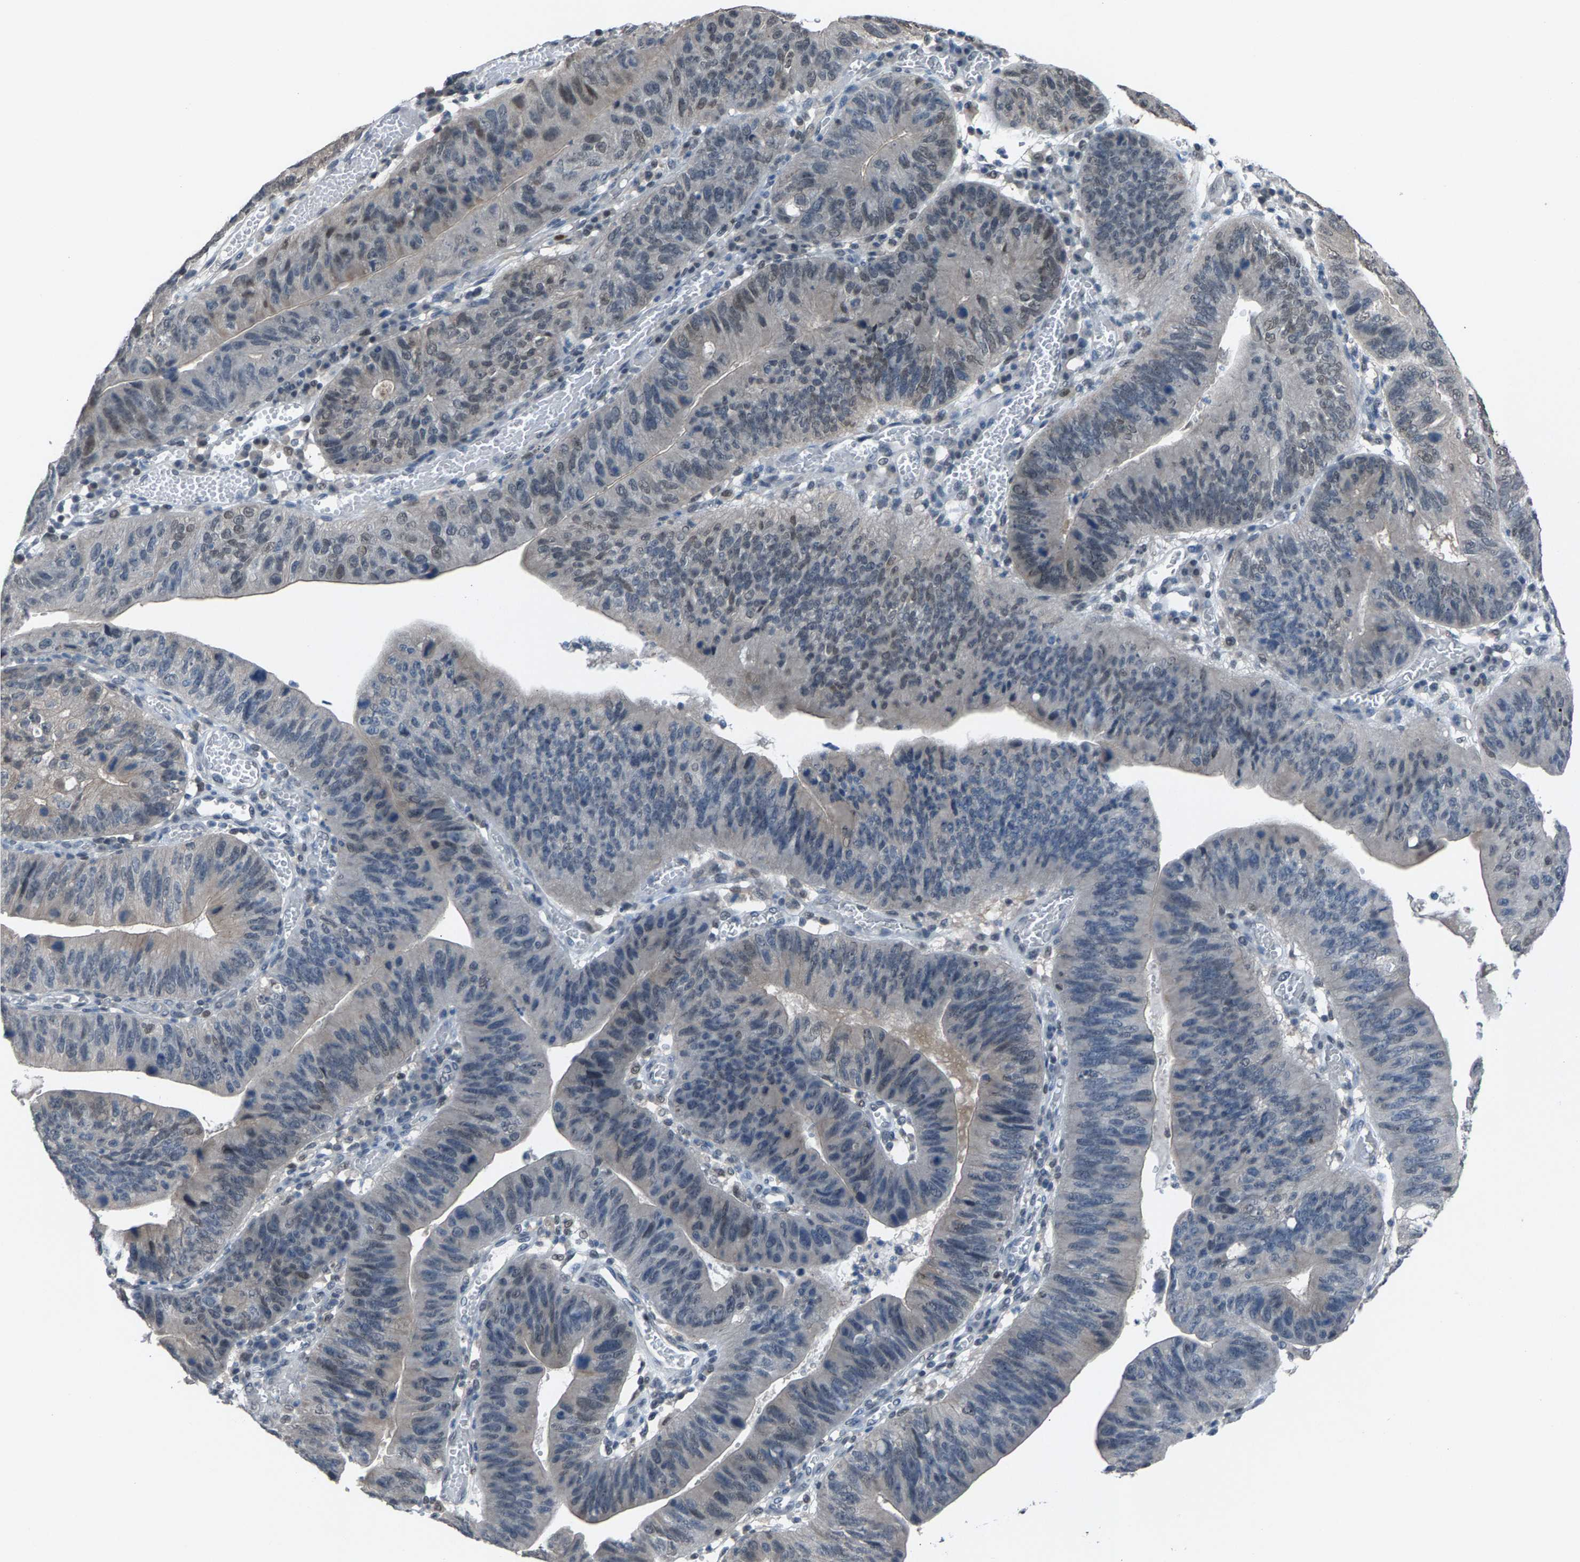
{"staining": {"intensity": "weak", "quantity": "<25%", "location": "nuclear"}, "tissue": "stomach cancer", "cell_type": "Tumor cells", "image_type": "cancer", "snomed": [{"axis": "morphology", "description": "Adenocarcinoma, NOS"}, {"axis": "topography", "description": "Stomach"}], "caption": "IHC photomicrograph of stomach cancer stained for a protein (brown), which demonstrates no positivity in tumor cells.", "gene": "ZNF276", "patient": {"sex": "male", "age": 59}}